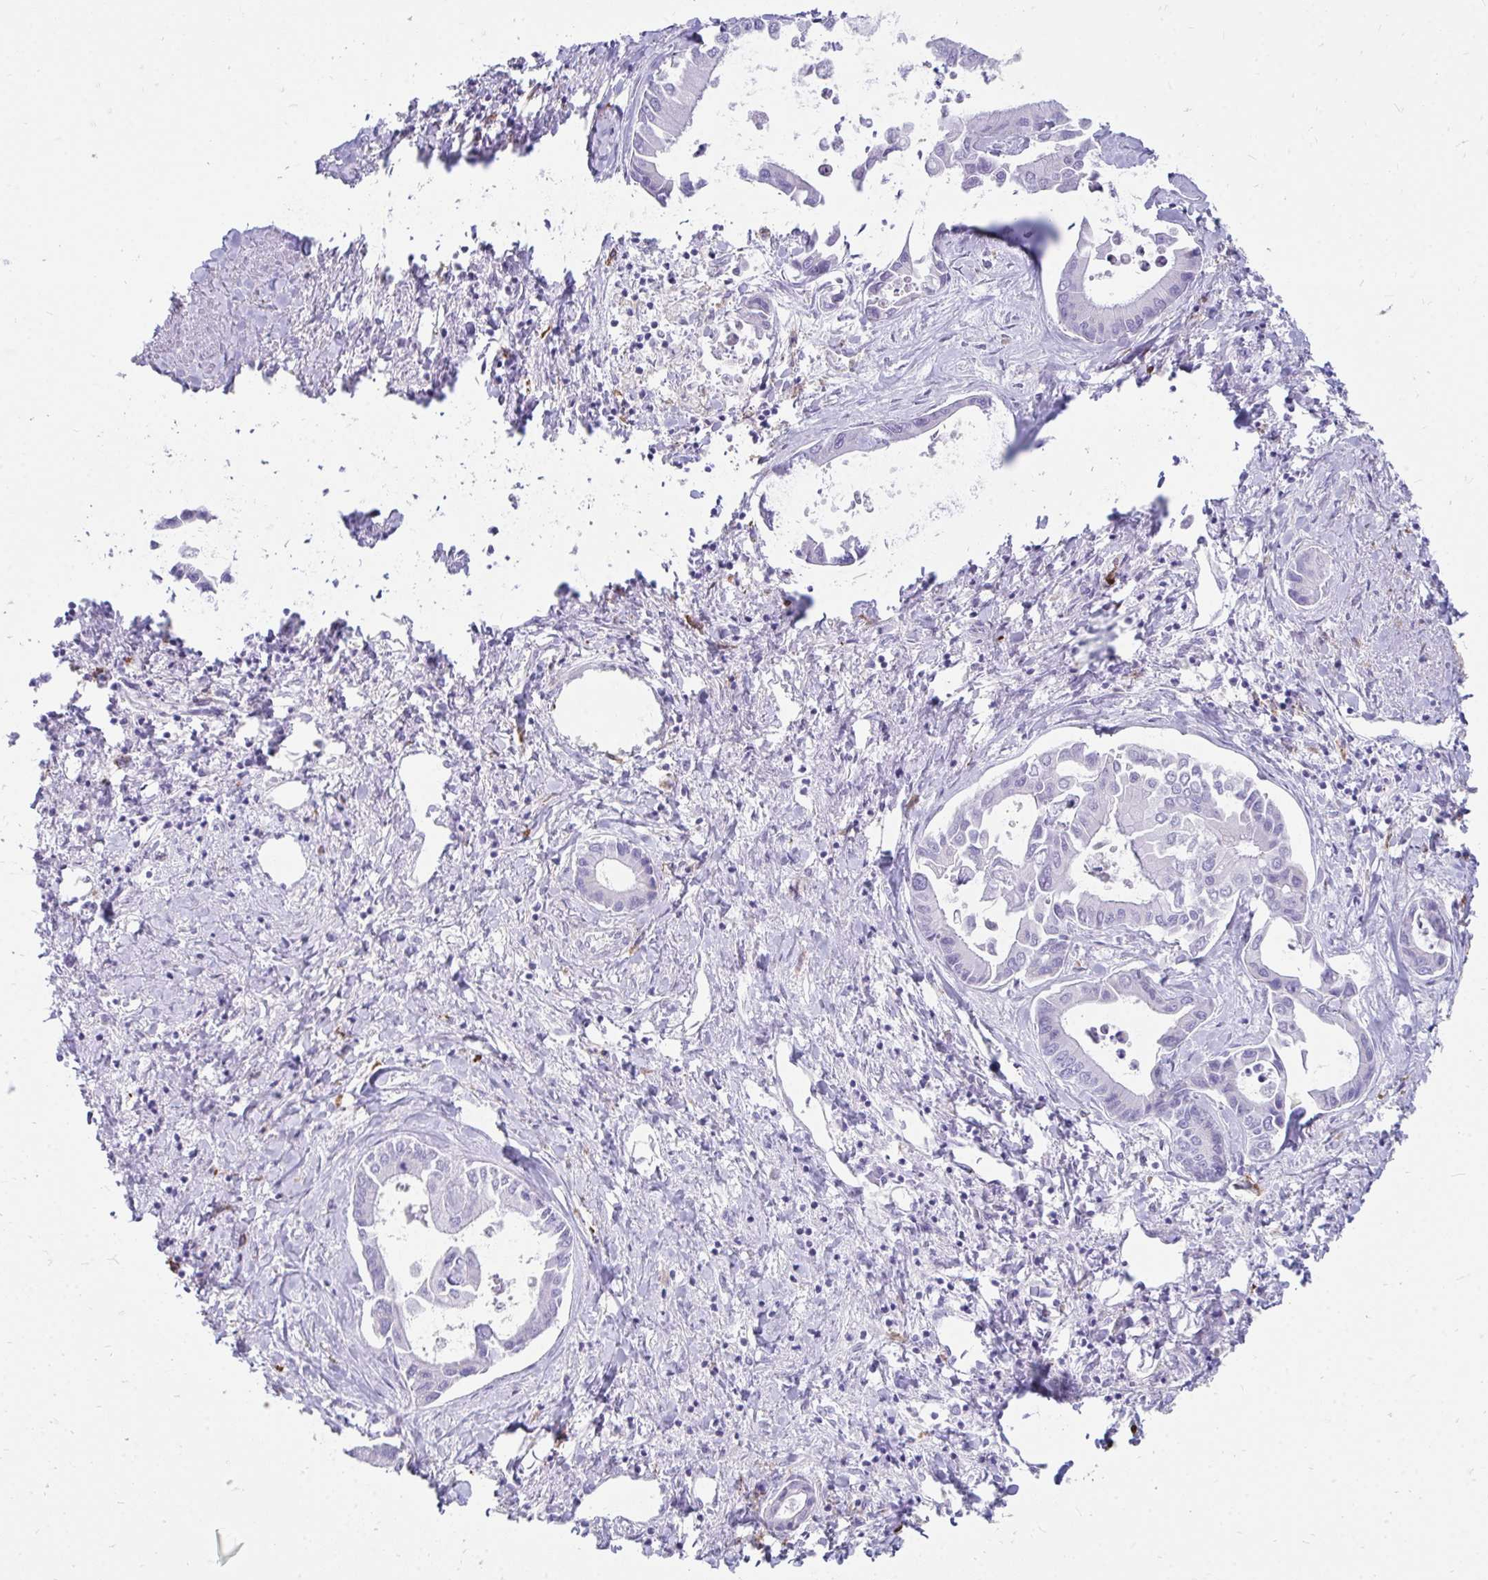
{"staining": {"intensity": "negative", "quantity": "none", "location": "none"}, "tissue": "liver cancer", "cell_type": "Tumor cells", "image_type": "cancer", "snomed": [{"axis": "morphology", "description": "Cholangiocarcinoma"}, {"axis": "topography", "description": "Liver"}], "caption": "High magnification brightfield microscopy of cholangiocarcinoma (liver) stained with DAB (3,3'-diaminobenzidine) (brown) and counterstained with hematoxylin (blue): tumor cells show no significant positivity.", "gene": "CD163", "patient": {"sex": "male", "age": 66}}